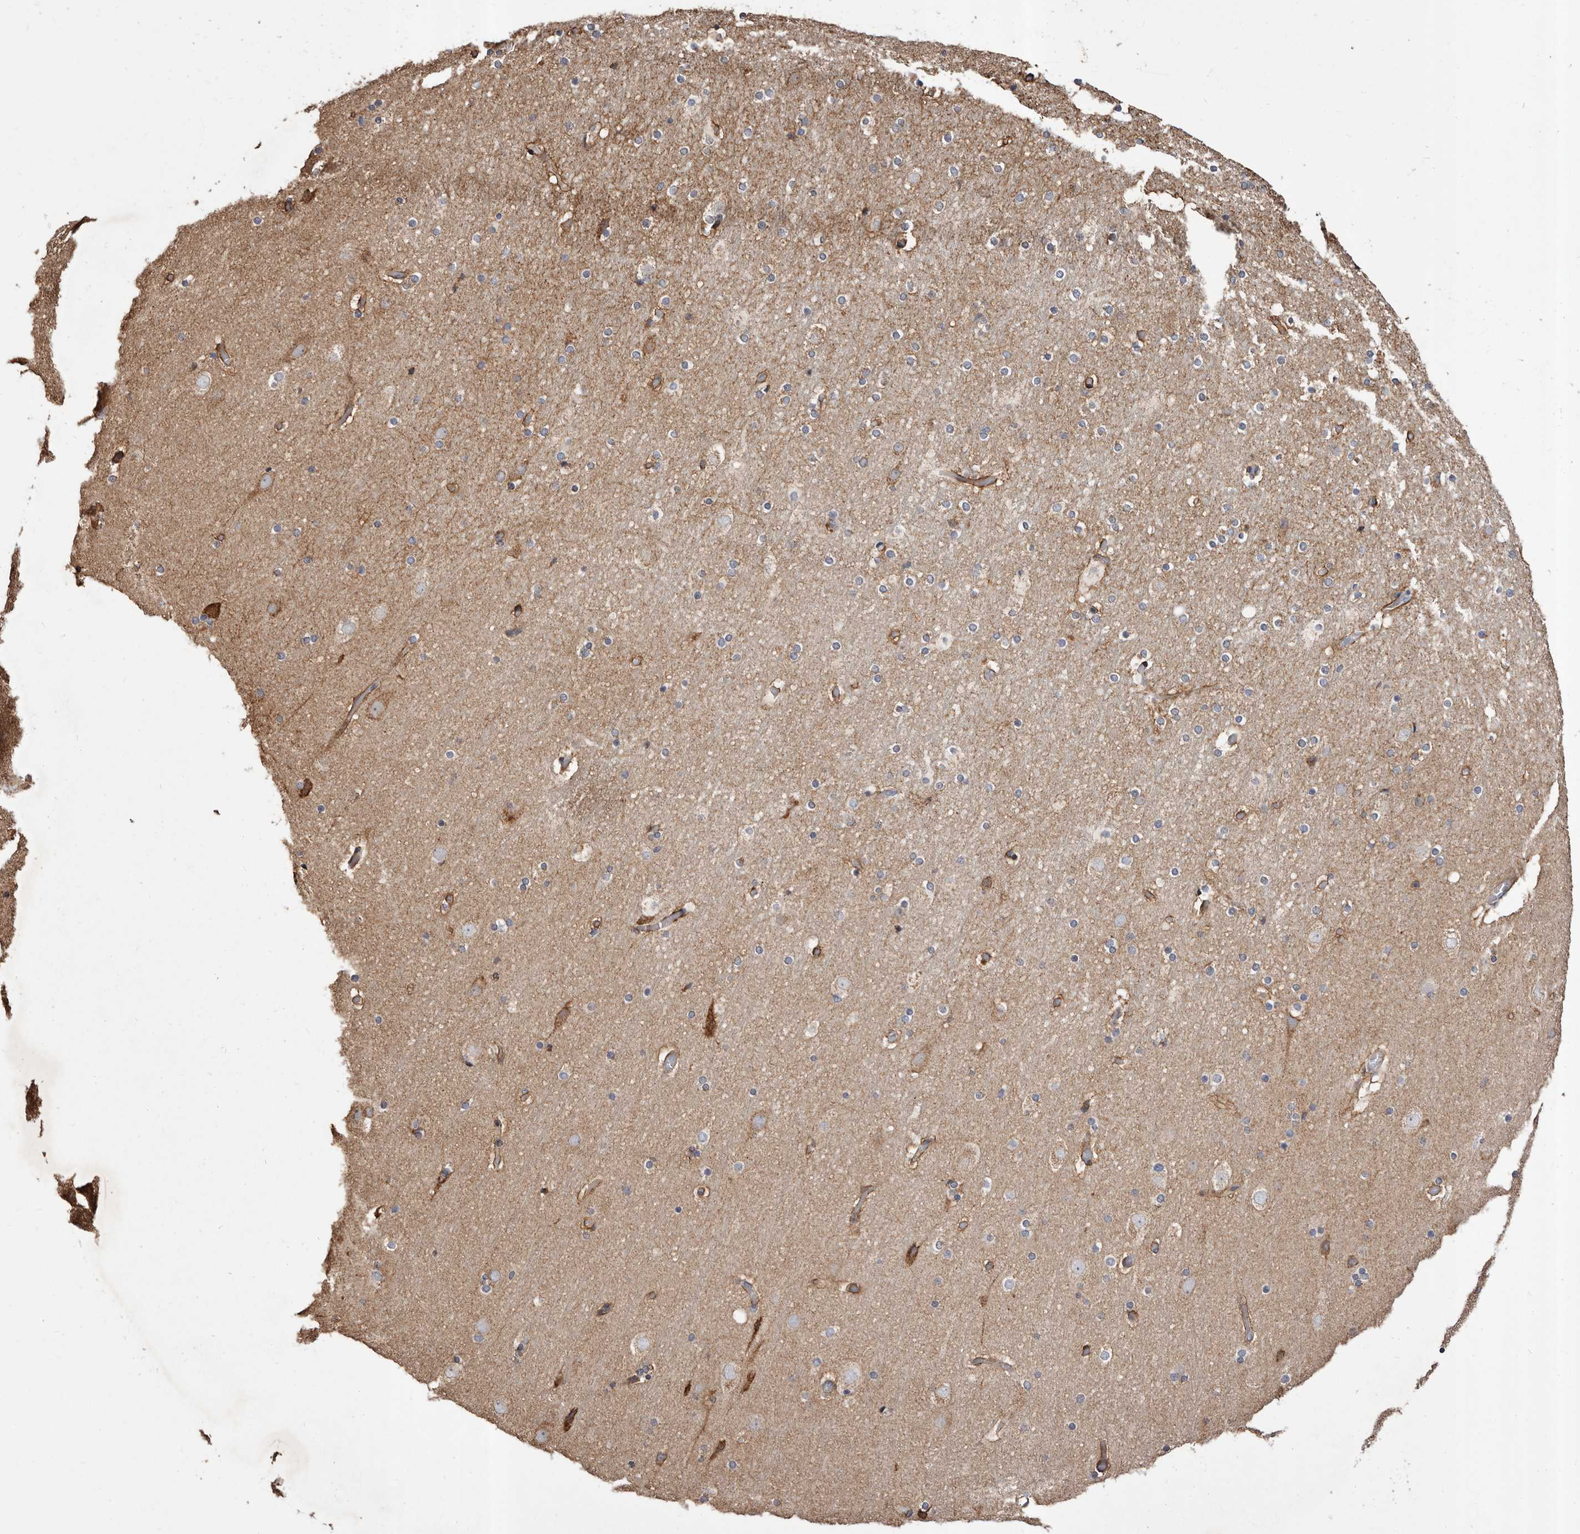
{"staining": {"intensity": "weak", "quantity": "<25%", "location": "cytoplasmic/membranous"}, "tissue": "cerebral cortex", "cell_type": "Endothelial cells", "image_type": "normal", "snomed": [{"axis": "morphology", "description": "Normal tissue, NOS"}, {"axis": "topography", "description": "Cerebral cortex"}], "caption": "High power microscopy micrograph of an IHC photomicrograph of unremarkable cerebral cortex, revealing no significant expression in endothelial cells.", "gene": "STEAP2", "patient": {"sex": "male", "age": 57}}